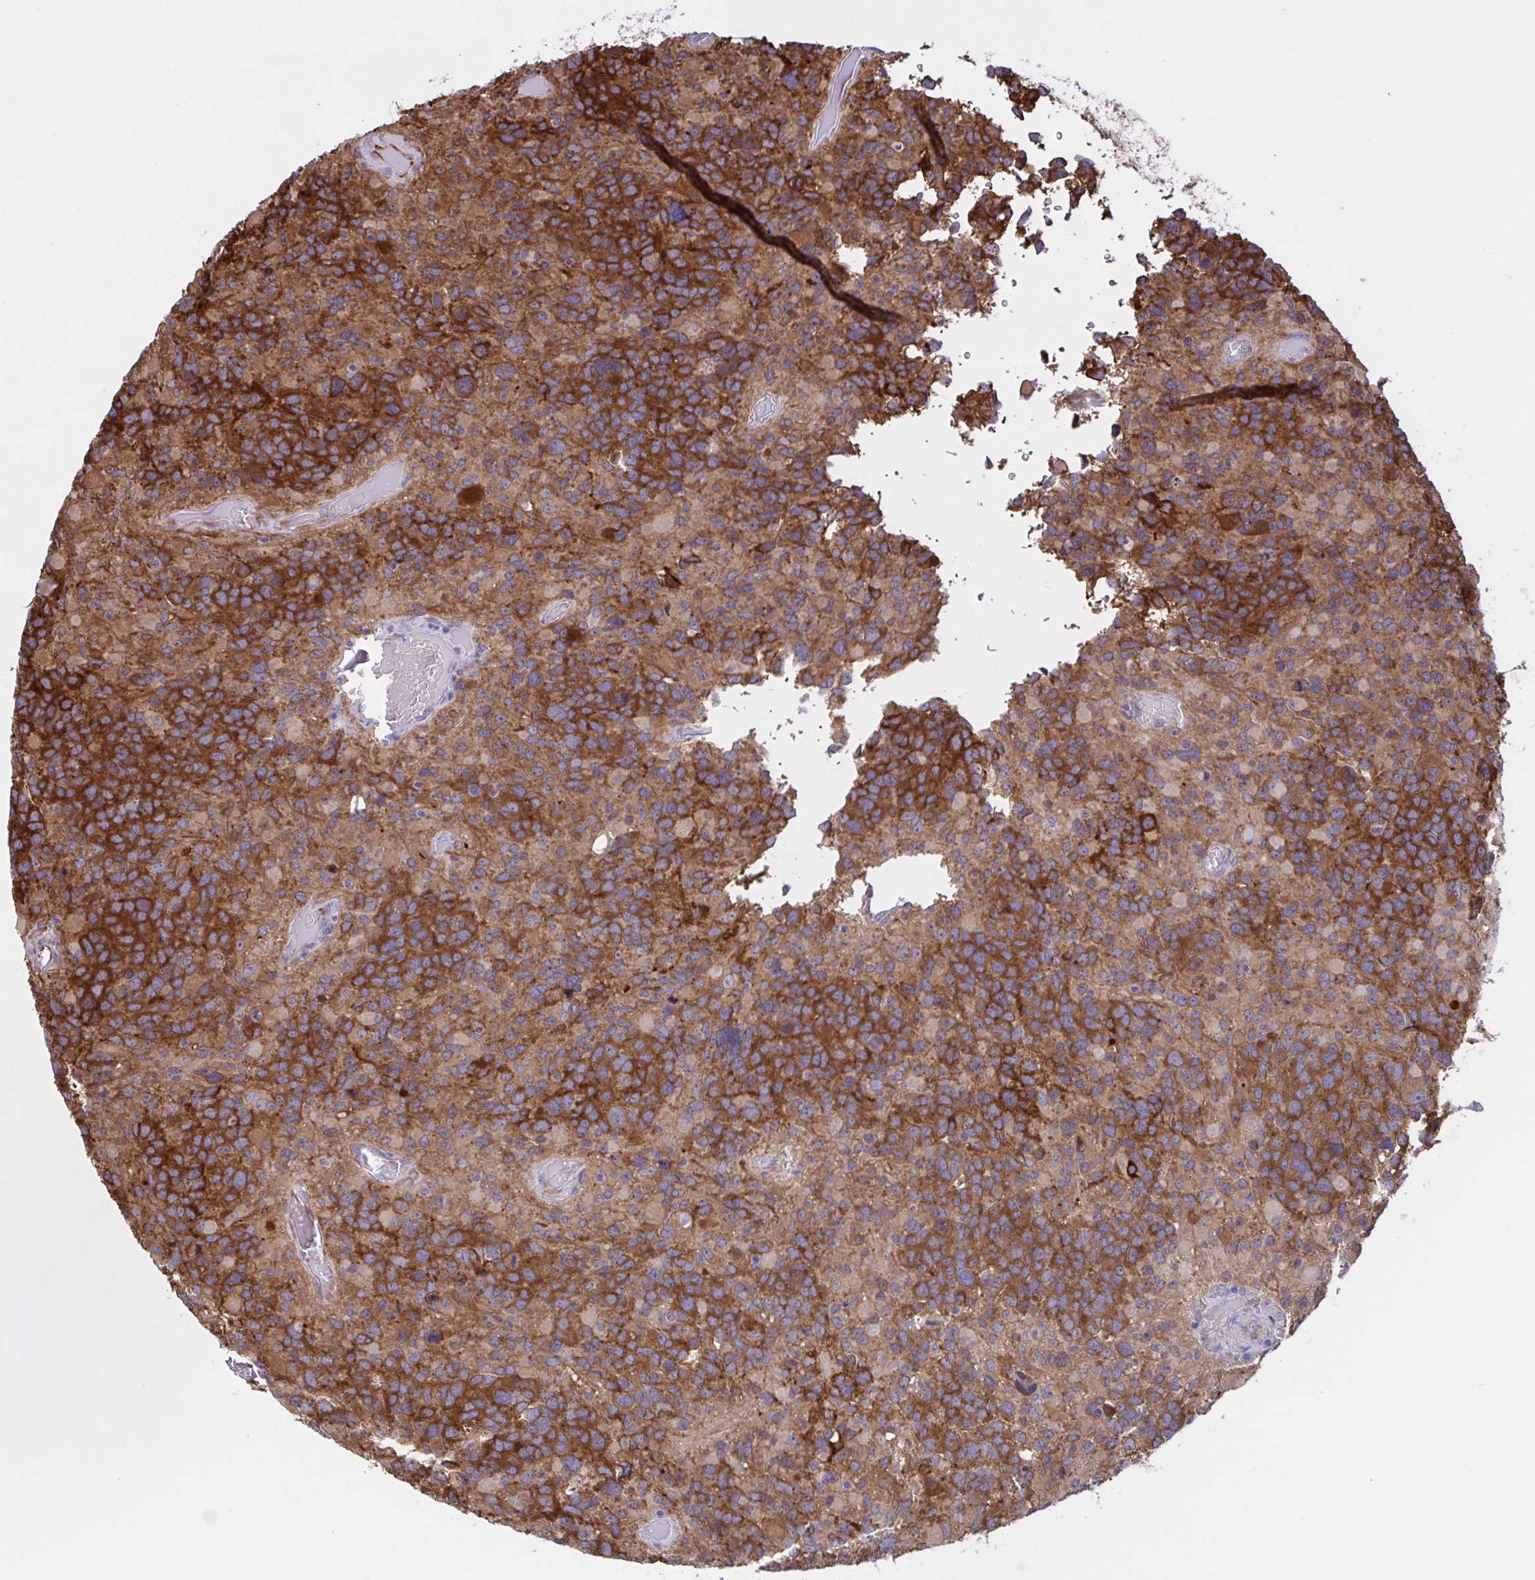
{"staining": {"intensity": "strong", "quantity": ">75%", "location": "cytoplasmic/membranous"}, "tissue": "glioma", "cell_type": "Tumor cells", "image_type": "cancer", "snomed": [{"axis": "morphology", "description": "Glioma, malignant, High grade"}, {"axis": "topography", "description": "Brain"}], "caption": "An immunohistochemistry micrograph of tumor tissue is shown. Protein staining in brown shows strong cytoplasmic/membranous positivity in glioma within tumor cells.", "gene": "PRRT4", "patient": {"sex": "female", "age": 40}}